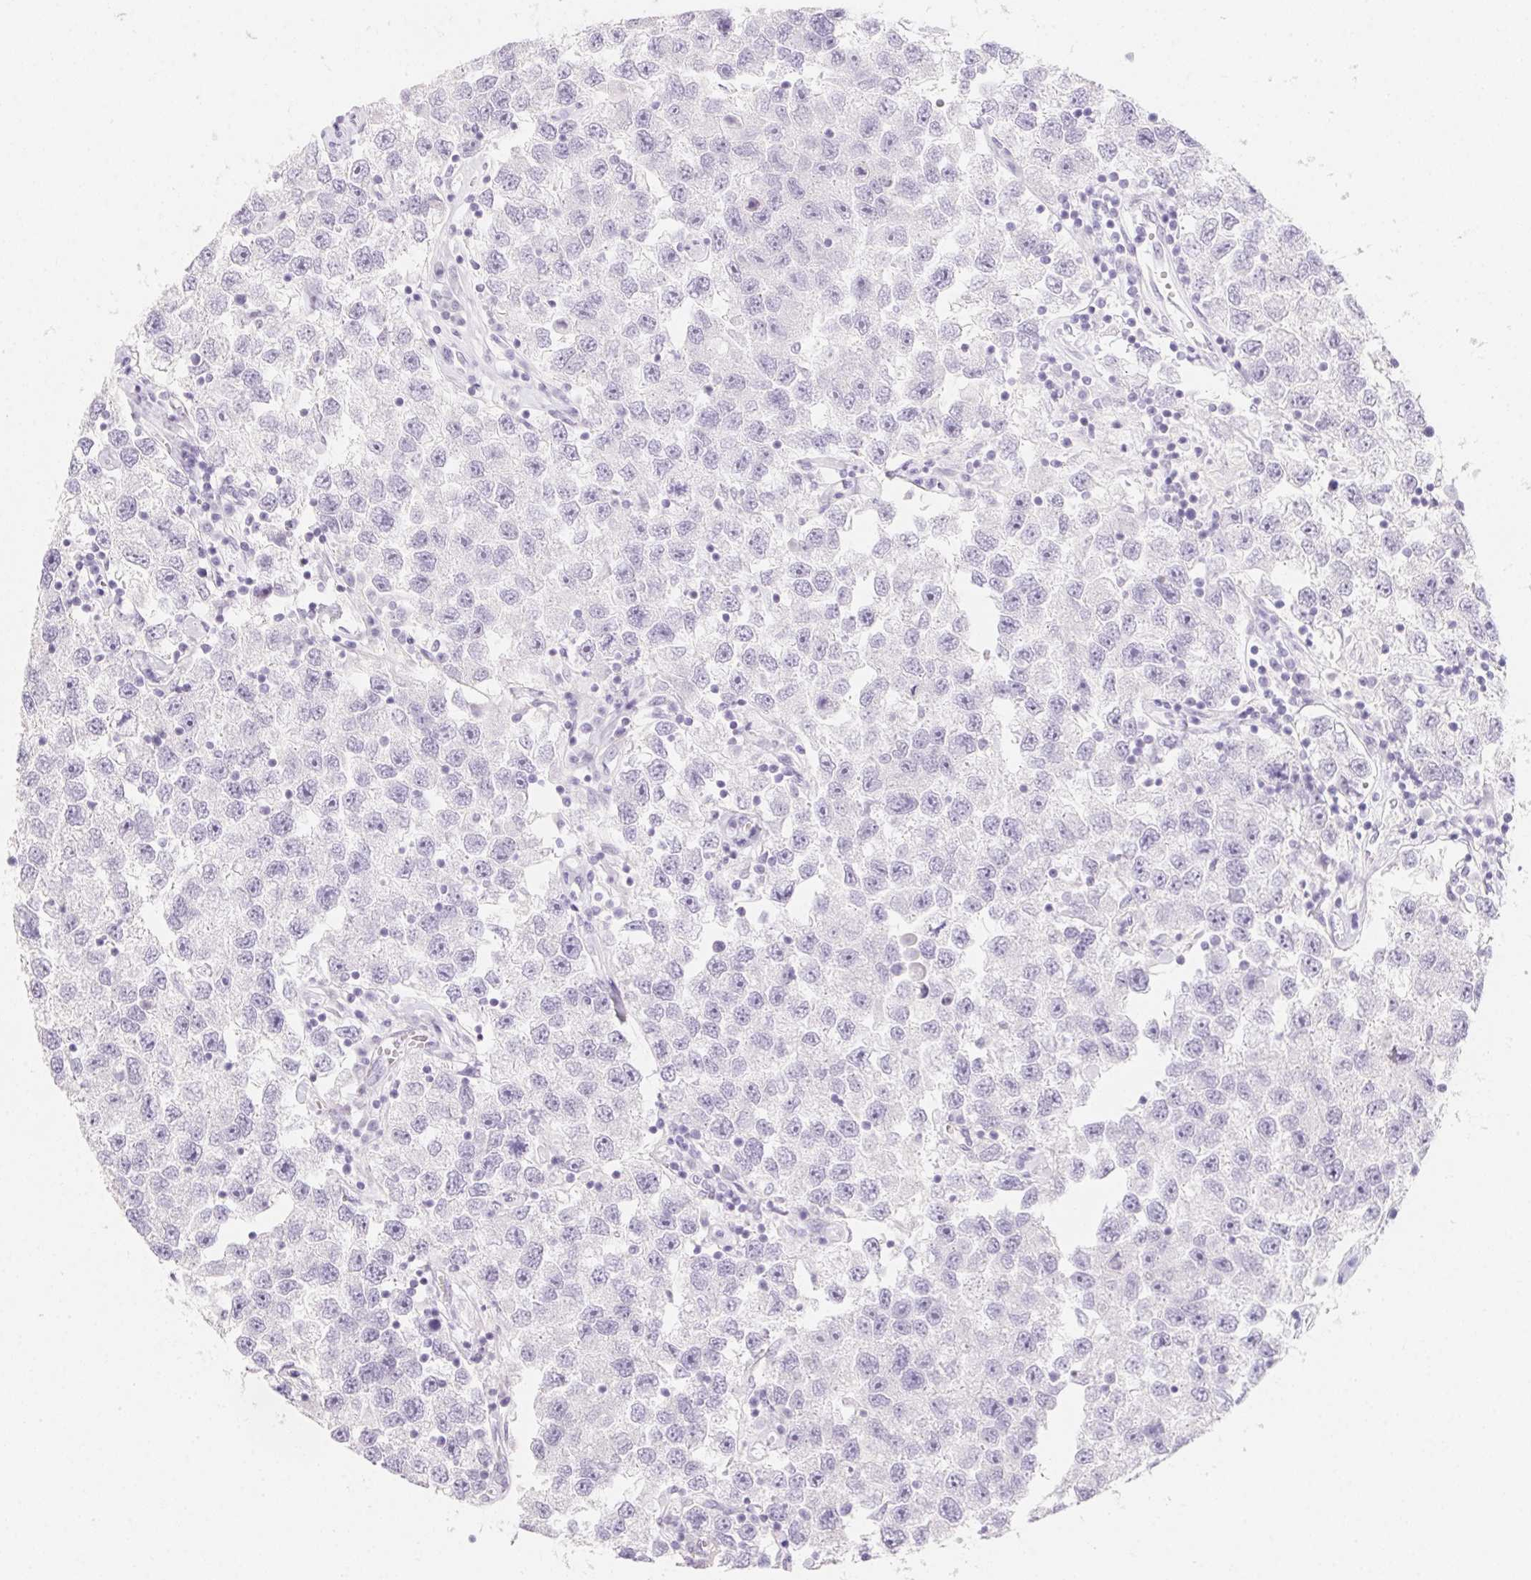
{"staining": {"intensity": "negative", "quantity": "none", "location": "none"}, "tissue": "testis cancer", "cell_type": "Tumor cells", "image_type": "cancer", "snomed": [{"axis": "morphology", "description": "Seminoma, NOS"}, {"axis": "topography", "description": "Testis"}], "caption": "A high-resolution image shows immunohistochemistry staining of testis cancer, which shows no significant positivity in tumor cells.", "gene": "MYL4", "patient": {"sex": "male", "age": 26}}